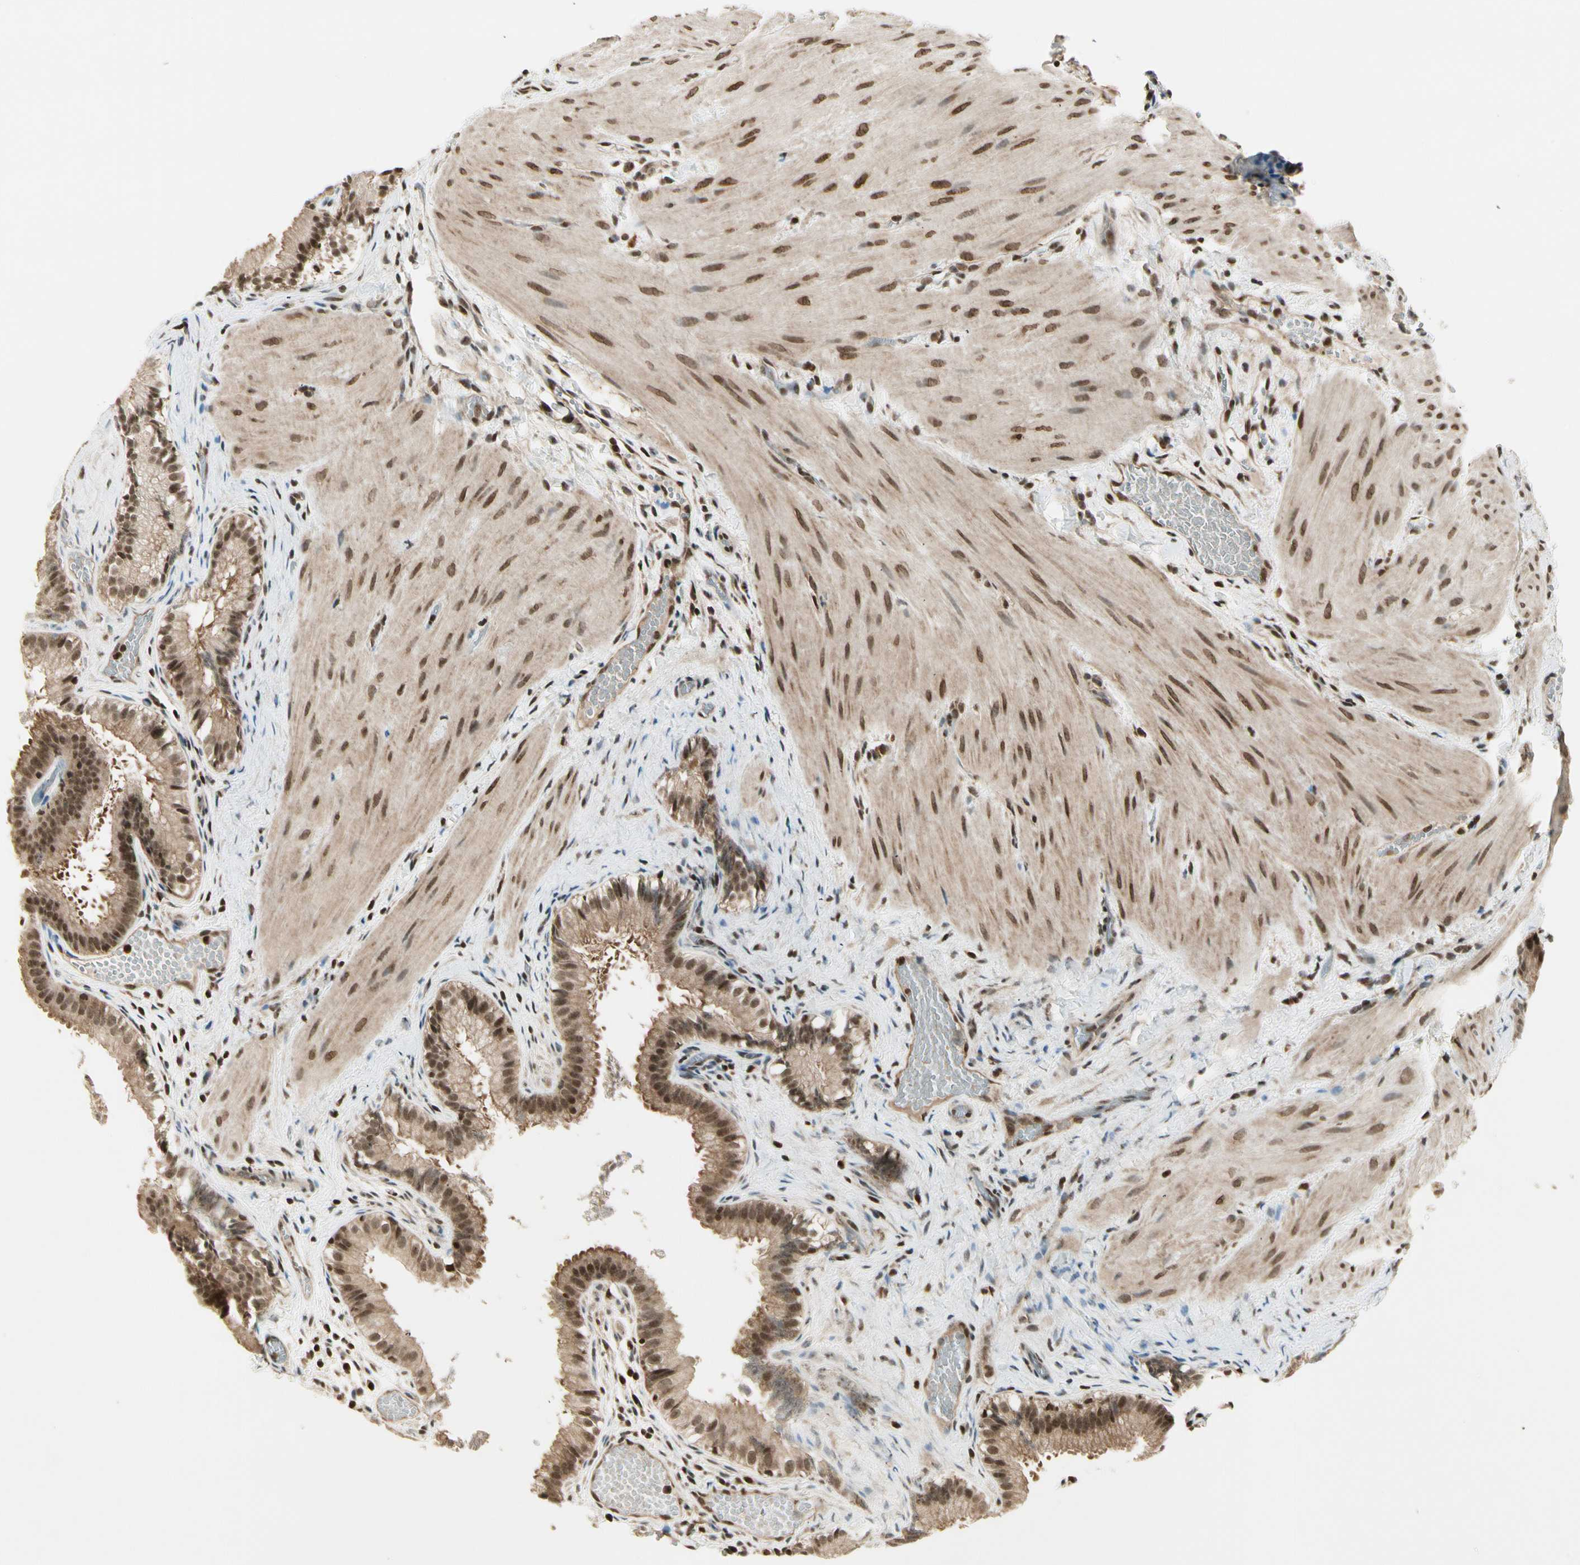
{"staining": {"intensity": "moderate", "quantity": ">75%", "location": "cytoplasmic/membranous,nuclear"}, "tissue": "gallbladder", "cell_type": "Glandular cells", "image_type": "normal", "snomed": [{"axis": "morphology", "description": "Normal tissue, NOS"}, {"axis": "topography", "description": "Gallbladder"}], "caption": "A photomicrograph of human gallbladder stained for a protein demonstrates moderate cytoplasmic/membranous,nuclear brown staining in glandular cells. (DAB (3,3'-diaminobenzidine) = brown stain, brightfield microscopy at high magnification).", "gene": "SMN2", "patient": {"sex": "female", "age": 26}}